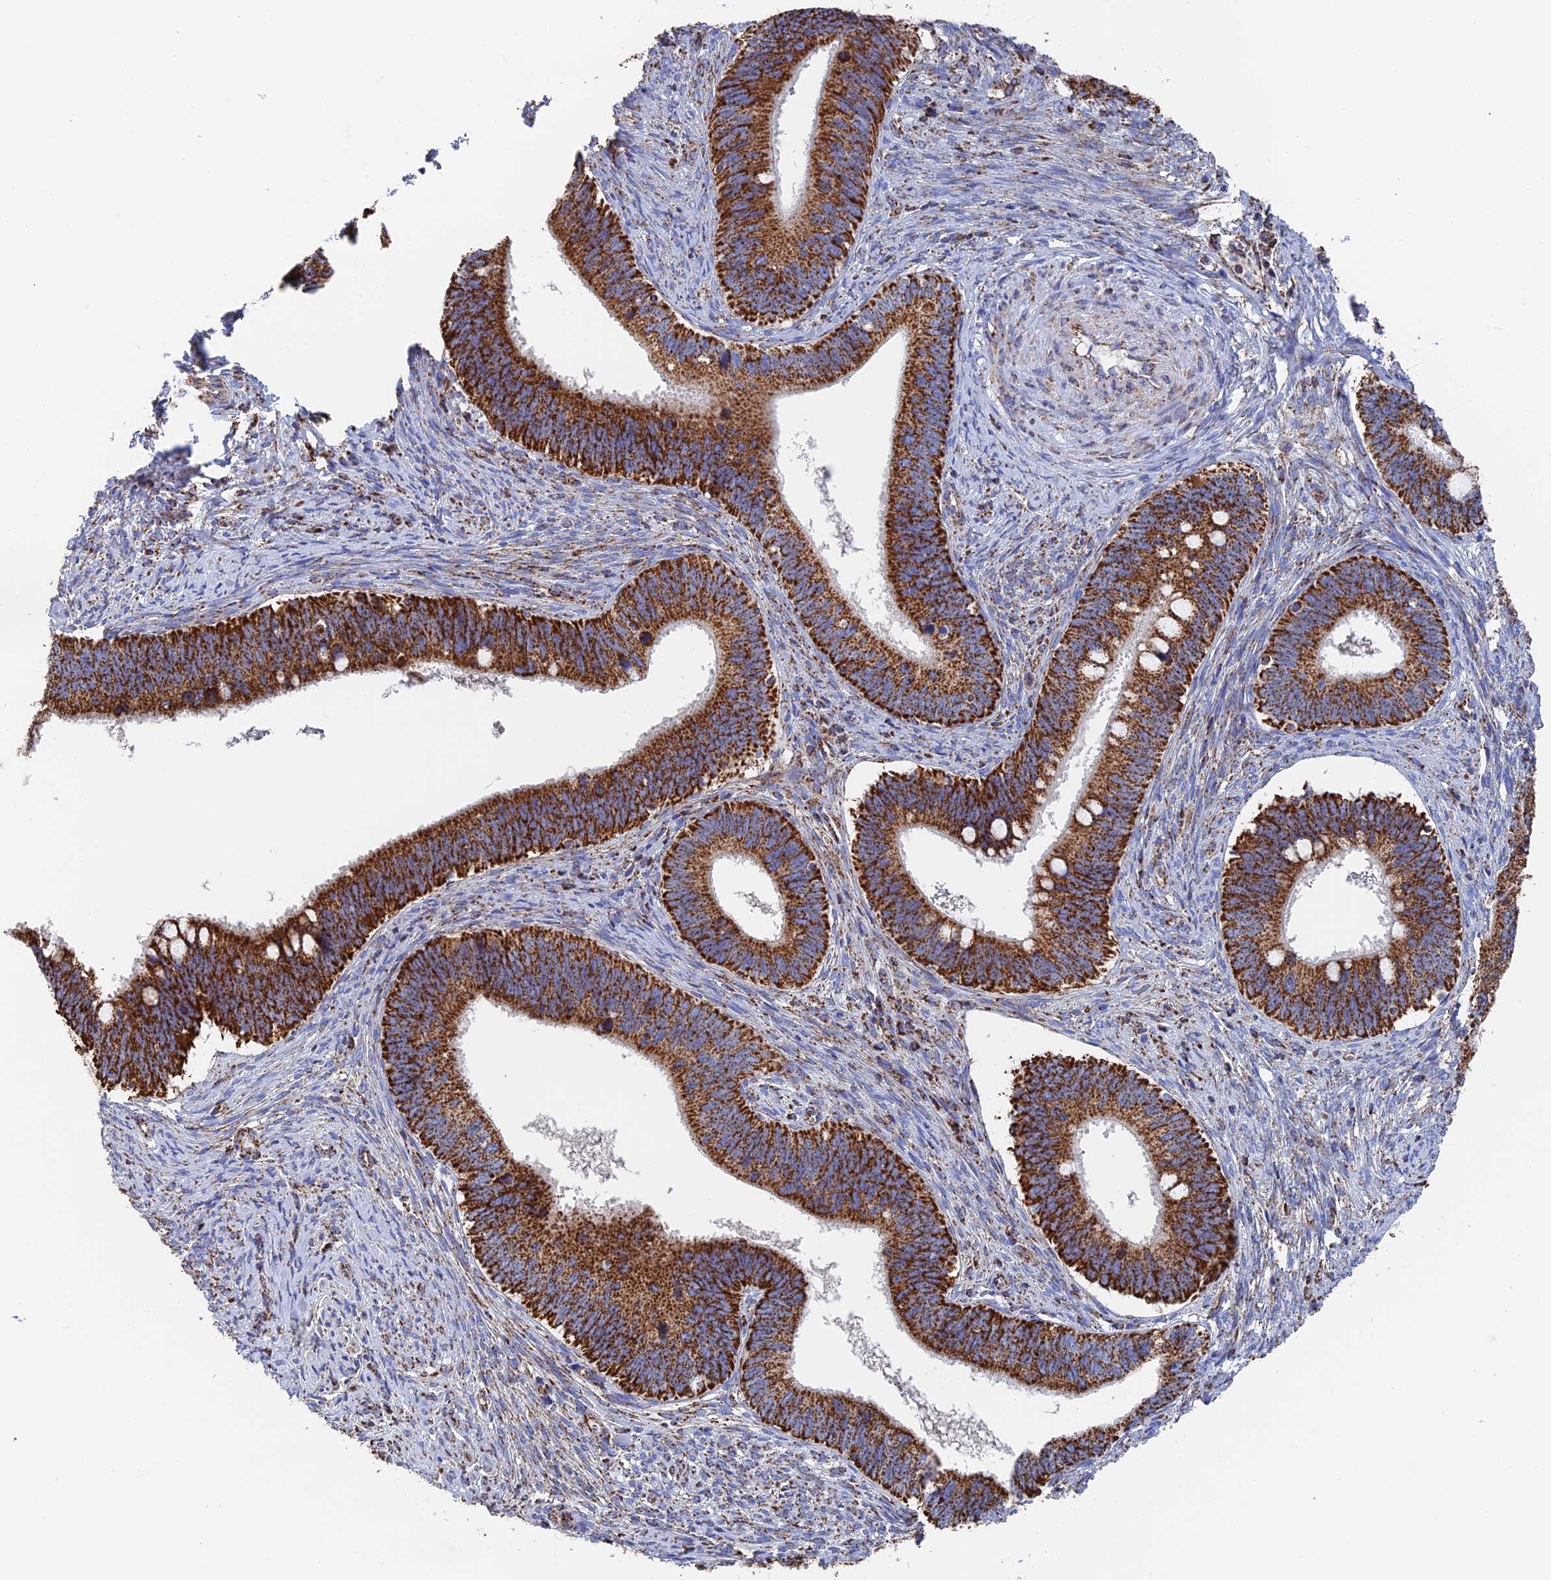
{"staining": {"intensity": "strong", "quantity": ">75%", "location": "cytoplasmic/membranous"}, "tissue": "cervical cancer", "cell_type": "Tumor cells", "image_type": "cancer", "snomed": [{"axis": "morphology", "description": "Adenocarcinoma, NOS"}, {"axis": "topography", "description": "Cervix"}], "caption": "IHC micrograph of human adenocarcinoma (cervical) stained for a protein (brown), which shows high levels of strong cytoplasmic/membranous expression in about >75% of tumor cells.", "gene": "HAUS8", "patient": {"sex": "female", "age": 42}}